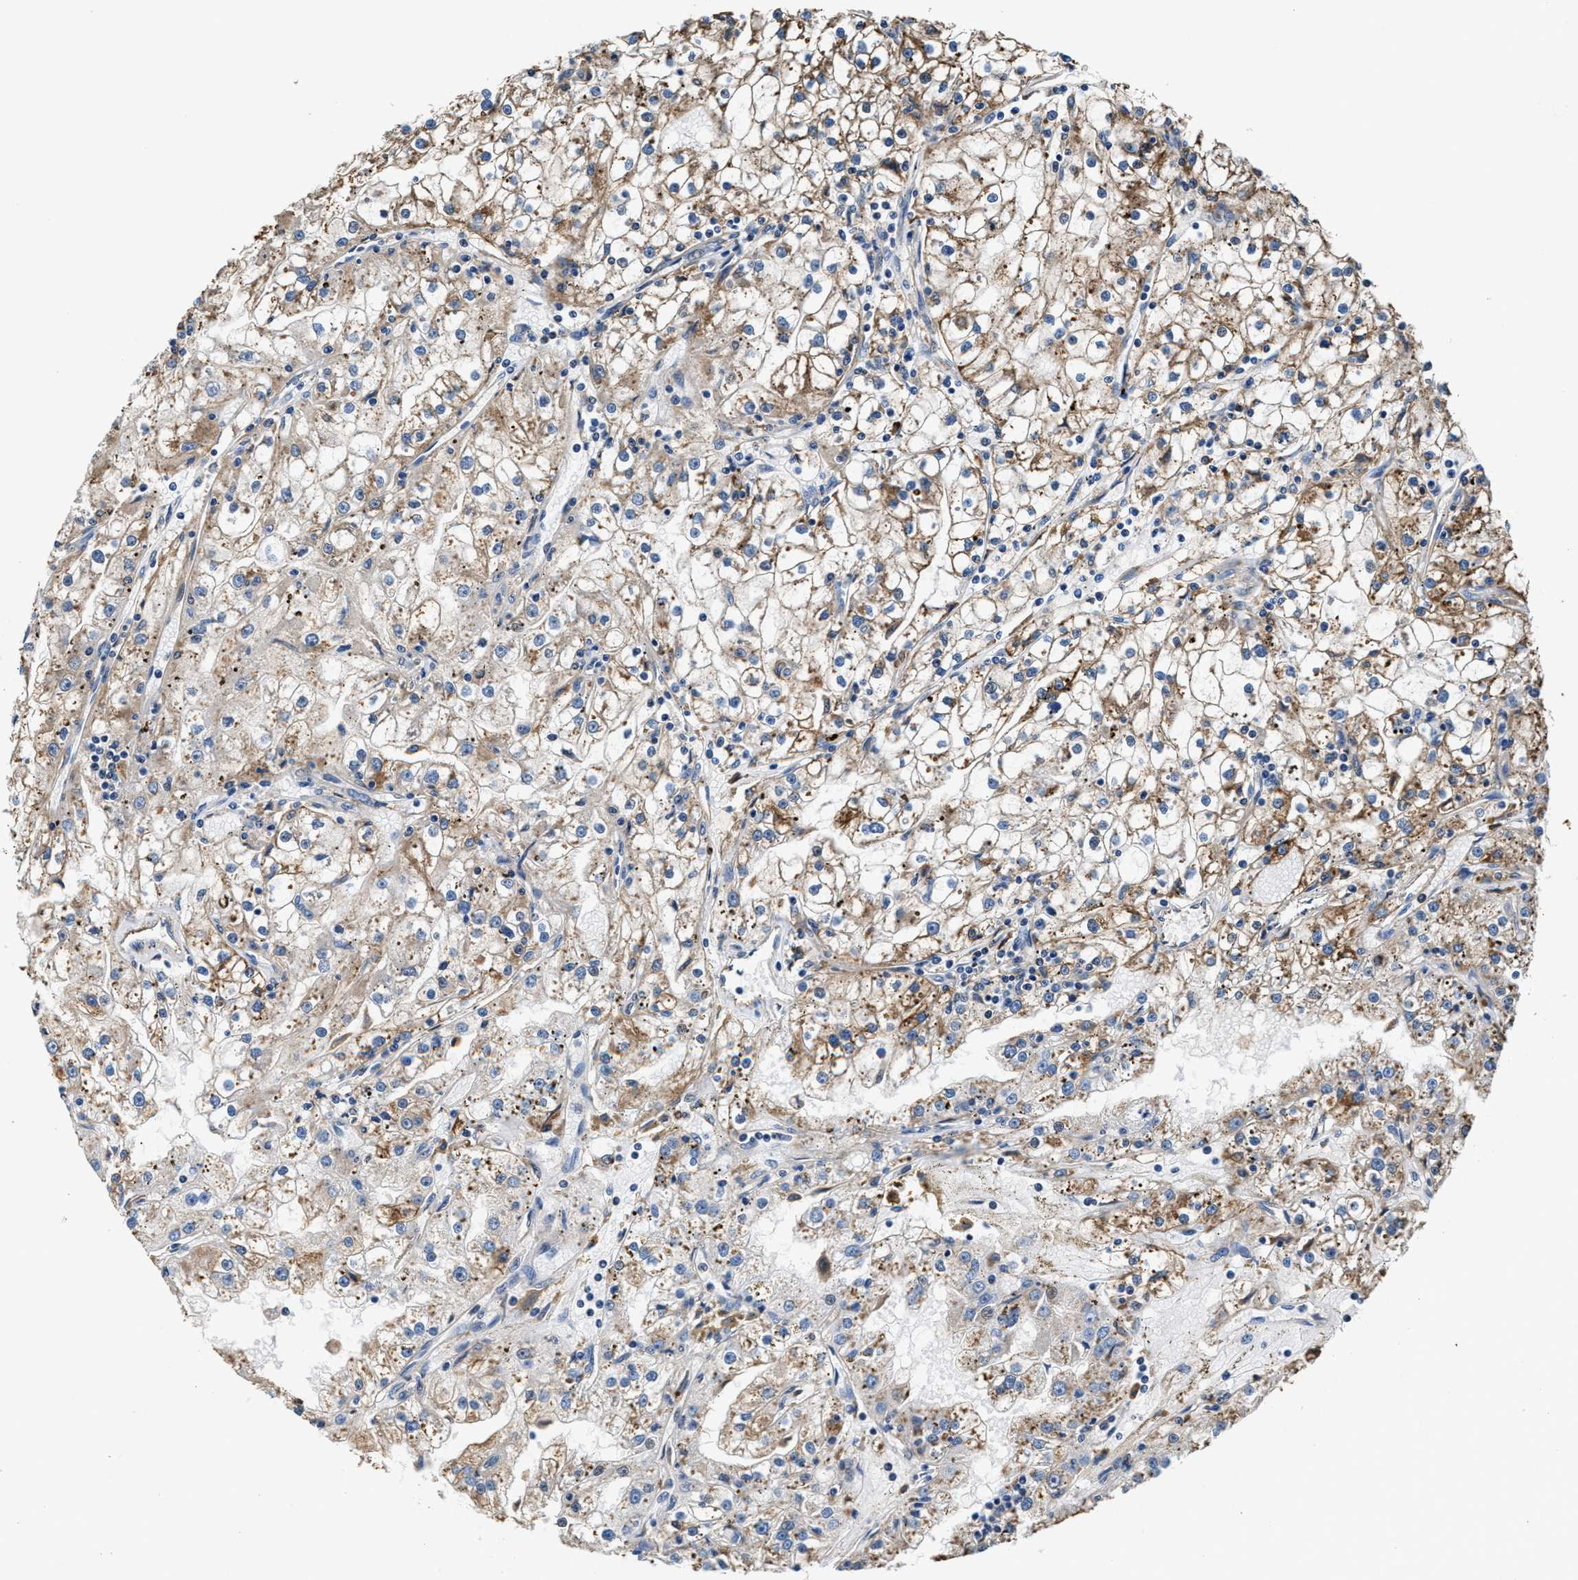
{"staining": {"intensity": "moderate", "quantity": "25%-75%", "location": "cytoplasmic/membranous"}, "tissue": "renal cancer", "cell_type": "Tumor cells", "image_type": "cancer", "snomed": [{"axis": "morphology", "description": "Adenocarcinoma, NOS"}, {"axis": "topography", "description": "Kidney"}], "caption": "Protein staining exhibits moderate cytoplasmic/membranous positivity in about 25%-75% of tumor cells in adenocarcinoma (renal). Ihc stains the protein of interest in brown and the nuclei are stained blue.", "gene": "PPP1R9B", "patient": {"sex": "male", "age": 56}}